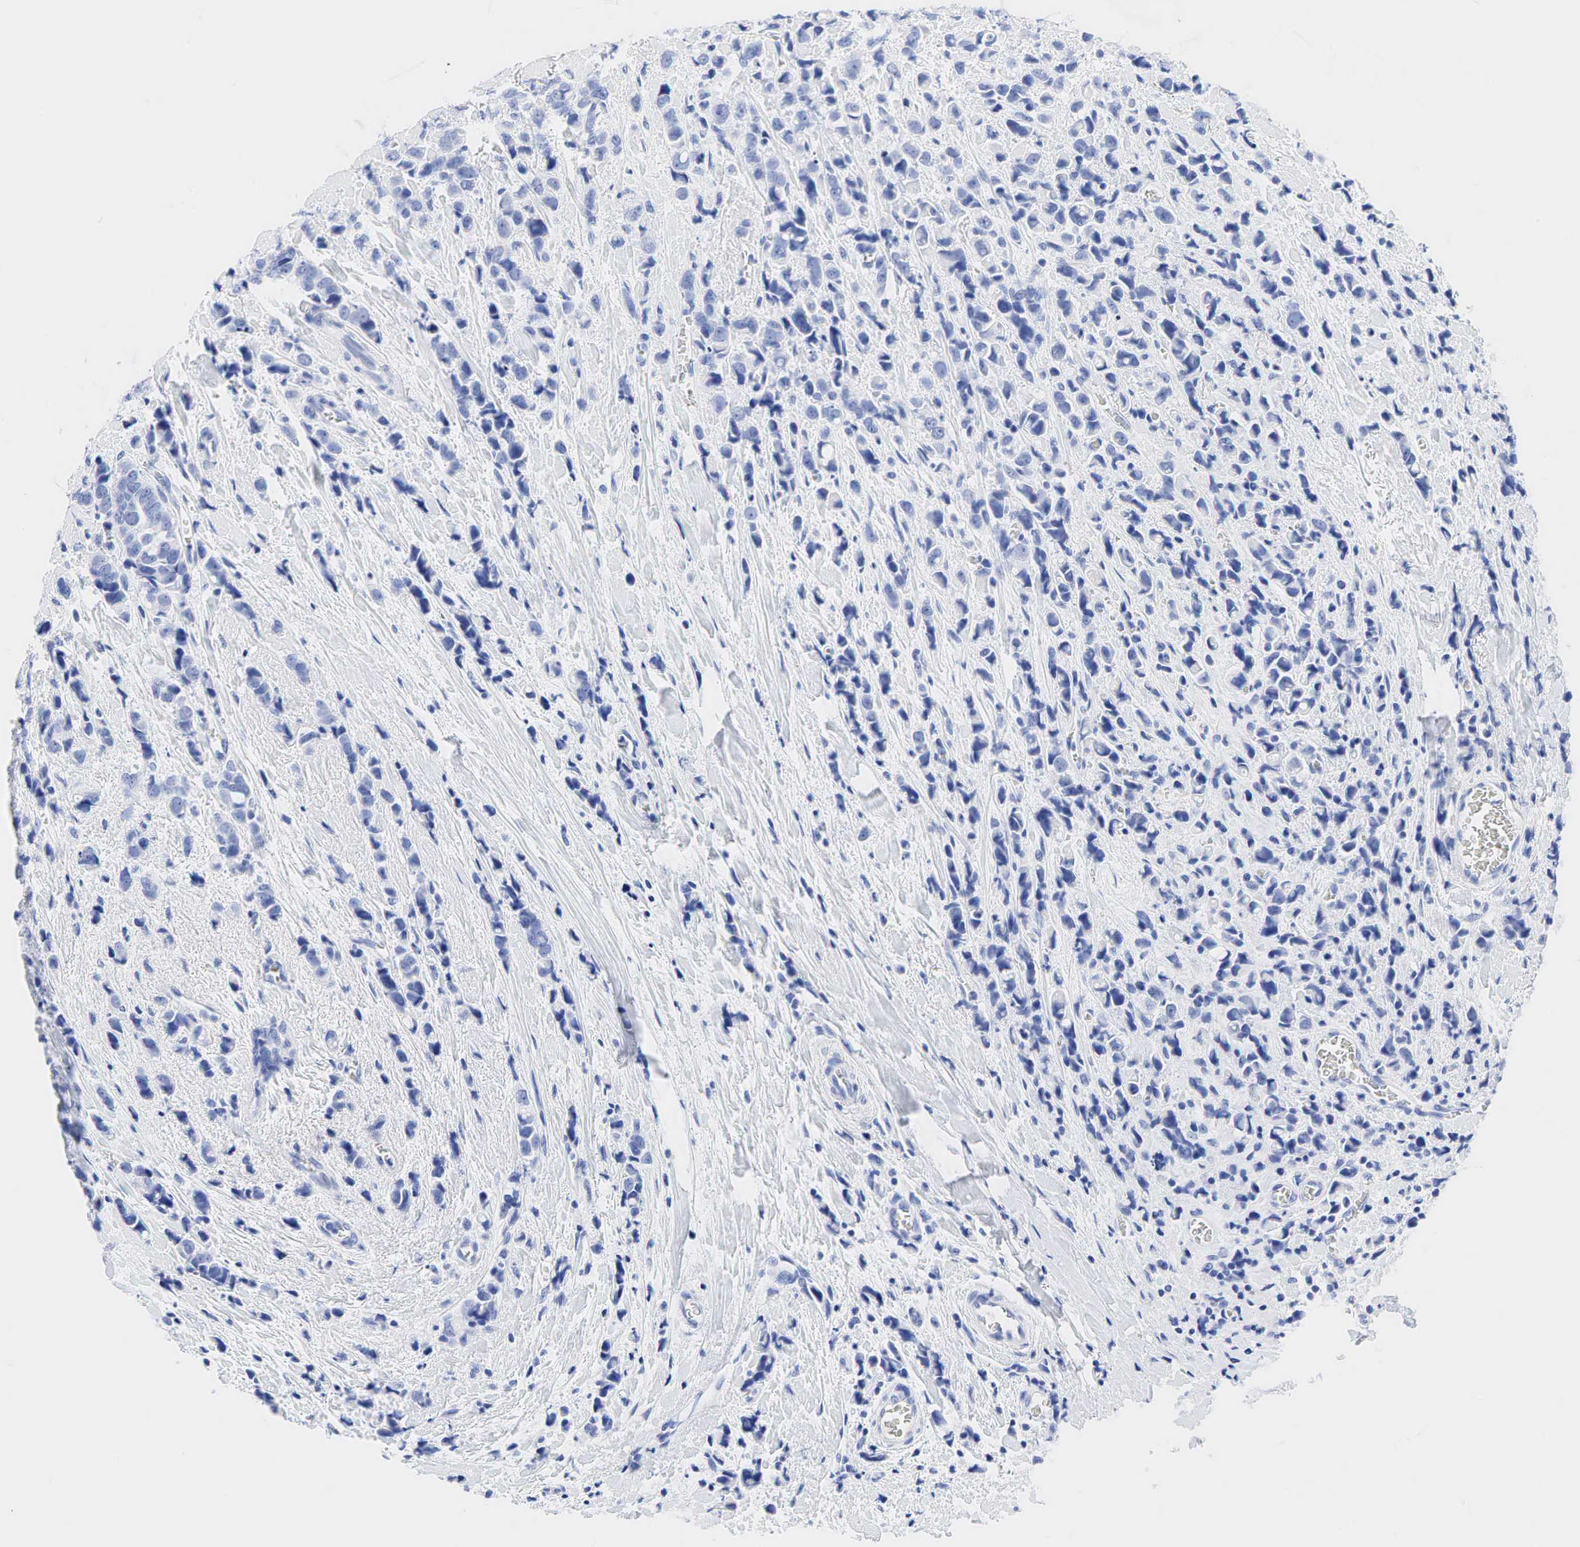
{"staining": {"intensity": "negative", "quantity": "none", "location": "none"}, "tissue": "breast cancer", "cell_type": "Tumor cells", "image_type": "cancer", "snomed": [{"axis": "morphology", "description": "Lobular carcinoma"}, {"axis": "topography", "description": "Breast"}], "caption": "An image of breast cancer (lobular carcinoma) stained for a protein reveals no brown staining in tumor cells.", "gene": "NKX2-1", "patient": {"sex": "female", "age": 57}}